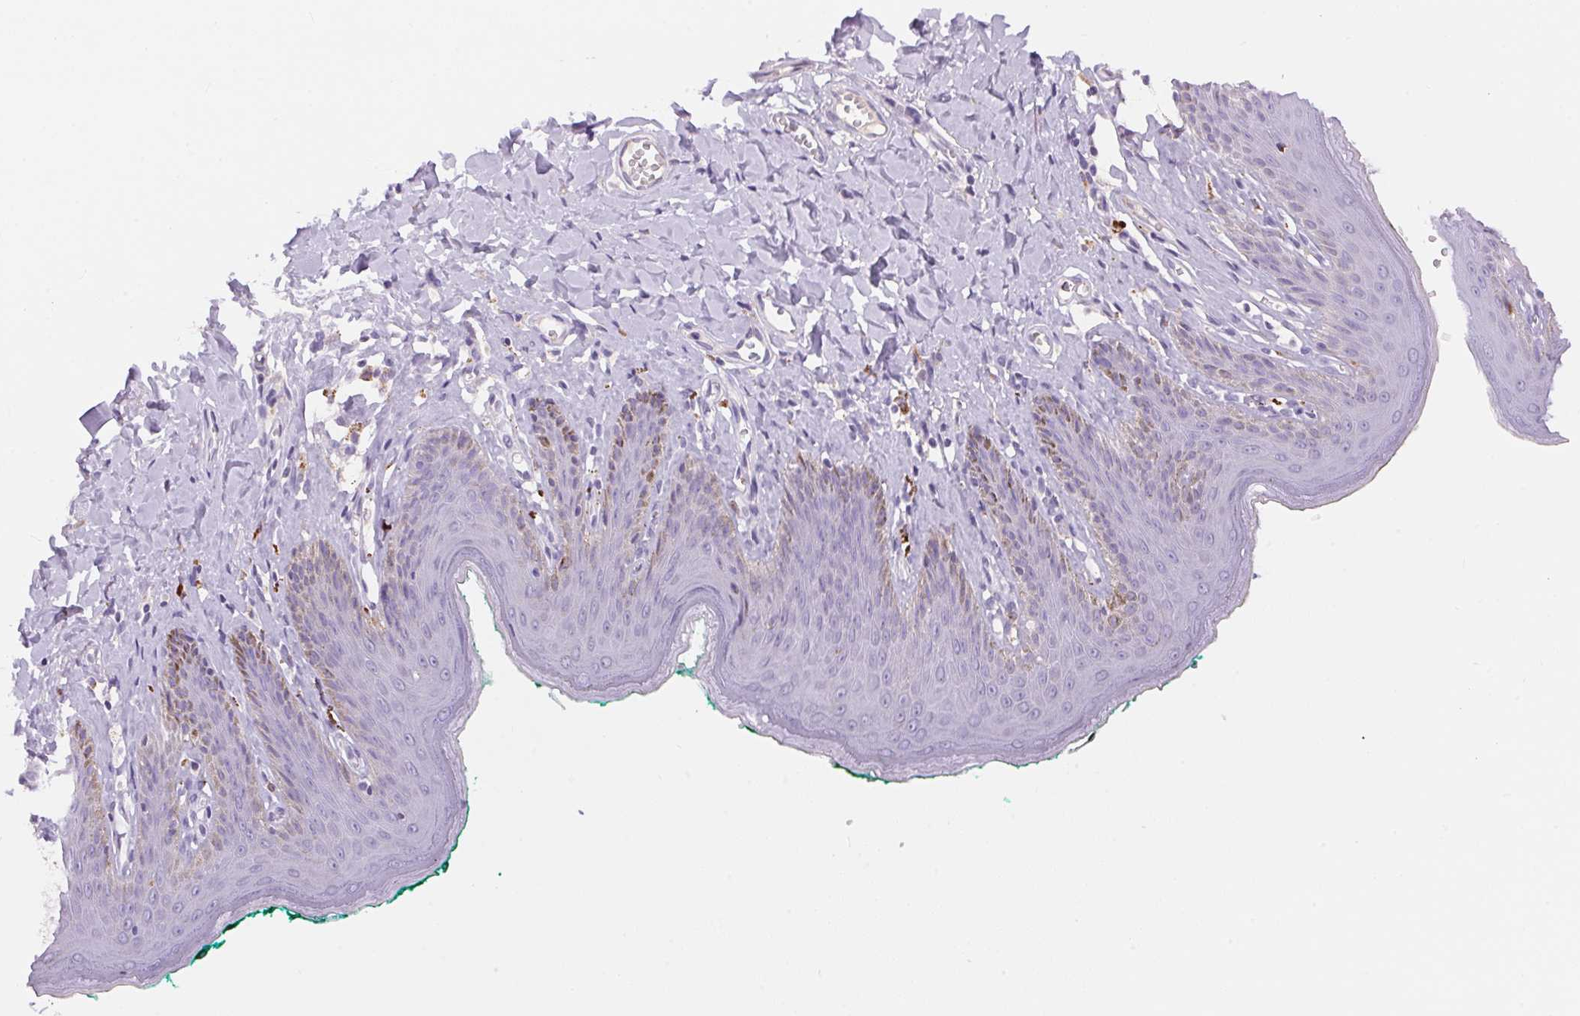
{"staining": {"intensity": "moderate", "quantity": "<25%", "location": "cytoplasmic/membranous"}, "tissue": "skin", "cell_type": "Epidermal cells", "image_type": "normal", "snomed": [{"axis": "morphology", "description": "Normal tissue, NOS"}, {"axis": "topography", "description": "Vulva"}, {"axis": "topography", "description": "Peripheral nerve tissue"}], "caption": "Moderate cytoplasmic/membranous expression for a protein is seen in approximately <25% of epidermal cells of normal skin using immunohistochemistry (IHC).", "gene": "PNLIPRP3", "patient": {"sex": "female", "age": 66}}